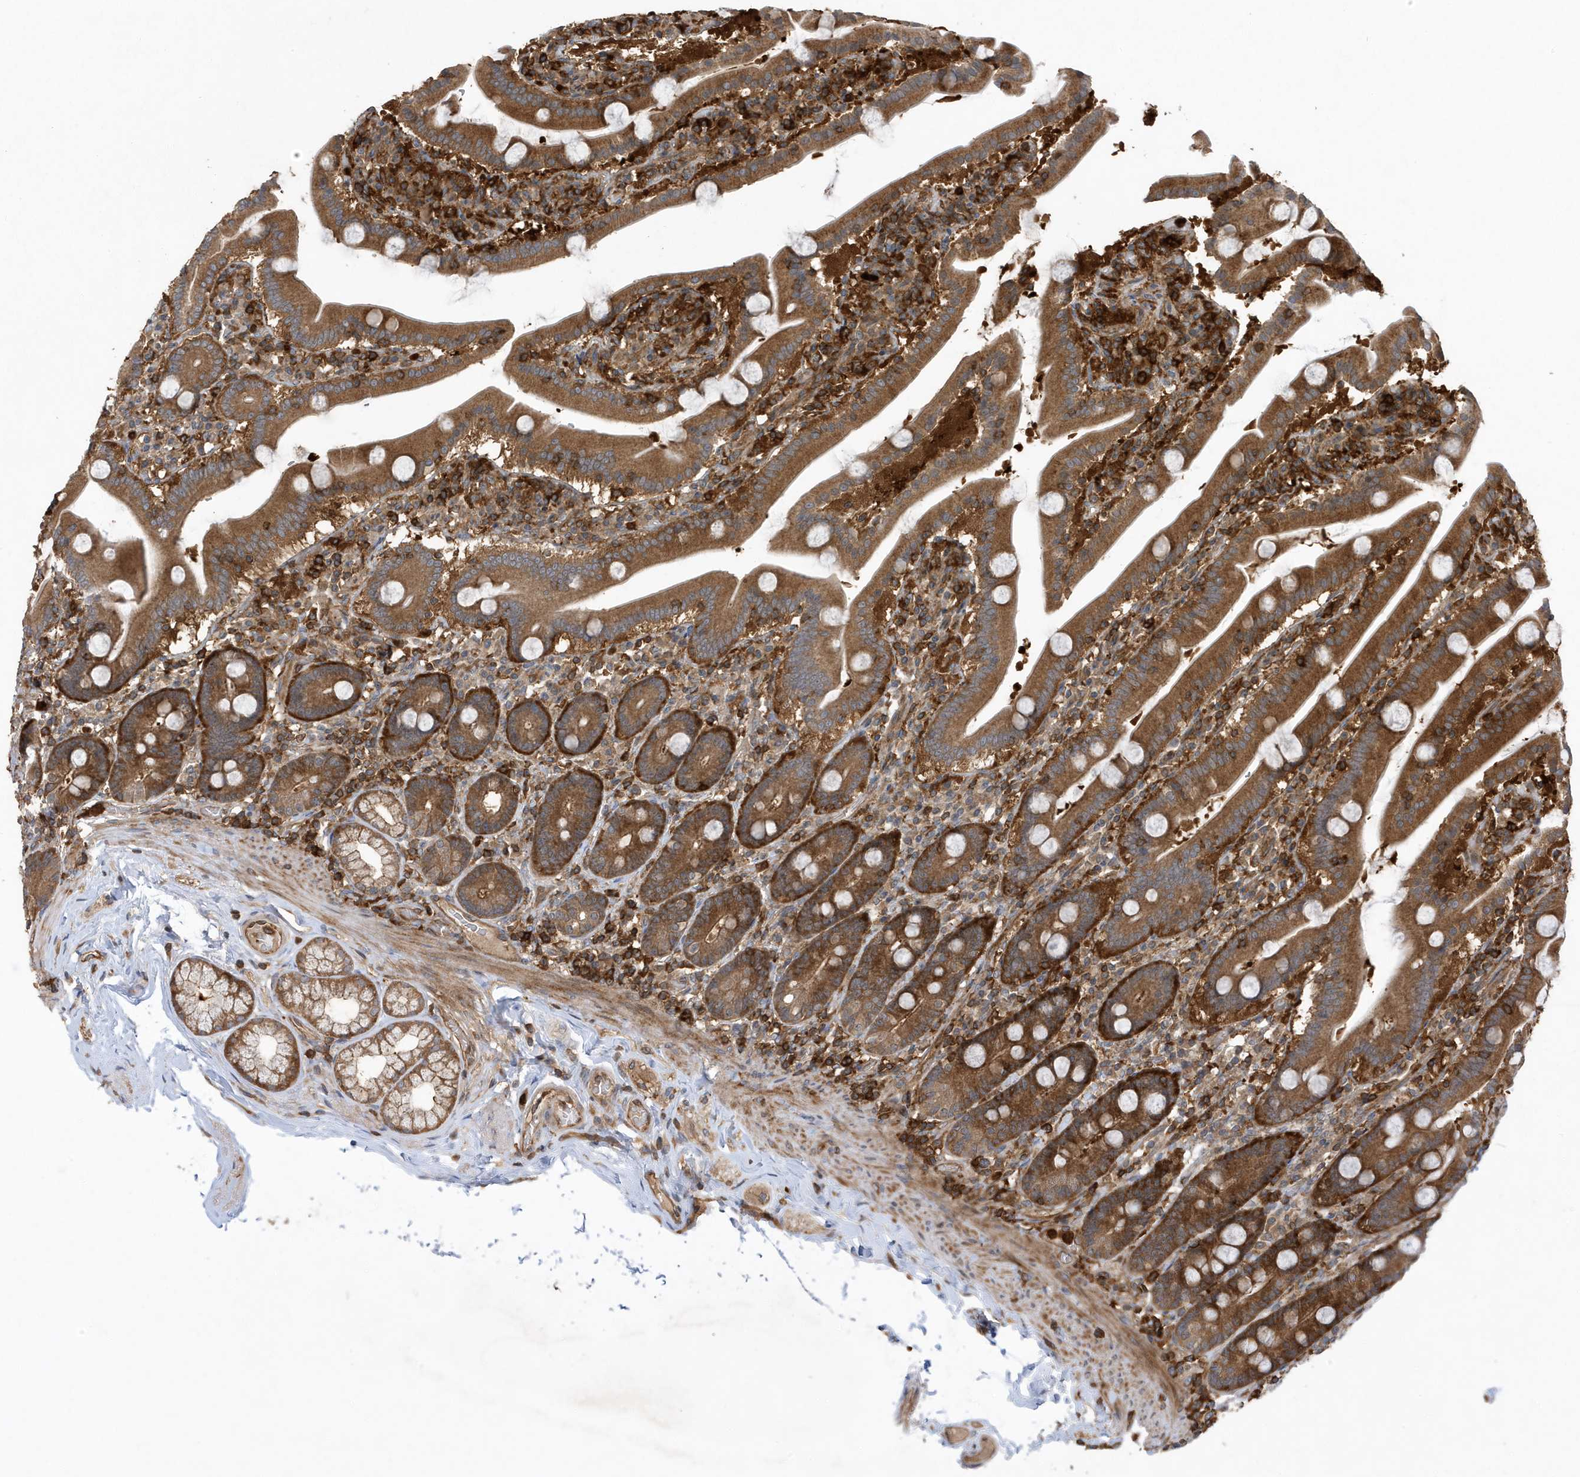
{"staining": {"intensity": "strong", "quantity": ">75%", "location": "cytoplasmic/membranous"}, "tissue": "duodenum", "cell_type": "Glandular cells", "image_type": "normal", "snomed": [{"axis": "morphology", "description": "Normal tissue, NOS"}, {"axis": "topography", "description": "Duodenum"}], "caption": "Immunohistochemical staining of normal human duodenum exhibits >75% levels of strong cytoplasmic/membranous protein positivity in approximately >75% of glandular cells. The staining was performed using DAB (3,3'-diaminobenzidine), with brown indicating positive protein expression. Nuclei are stained blue with hematoxylin.", "gene": "LAPTM4A", "patient": {"sex": "male", "age": 55}}